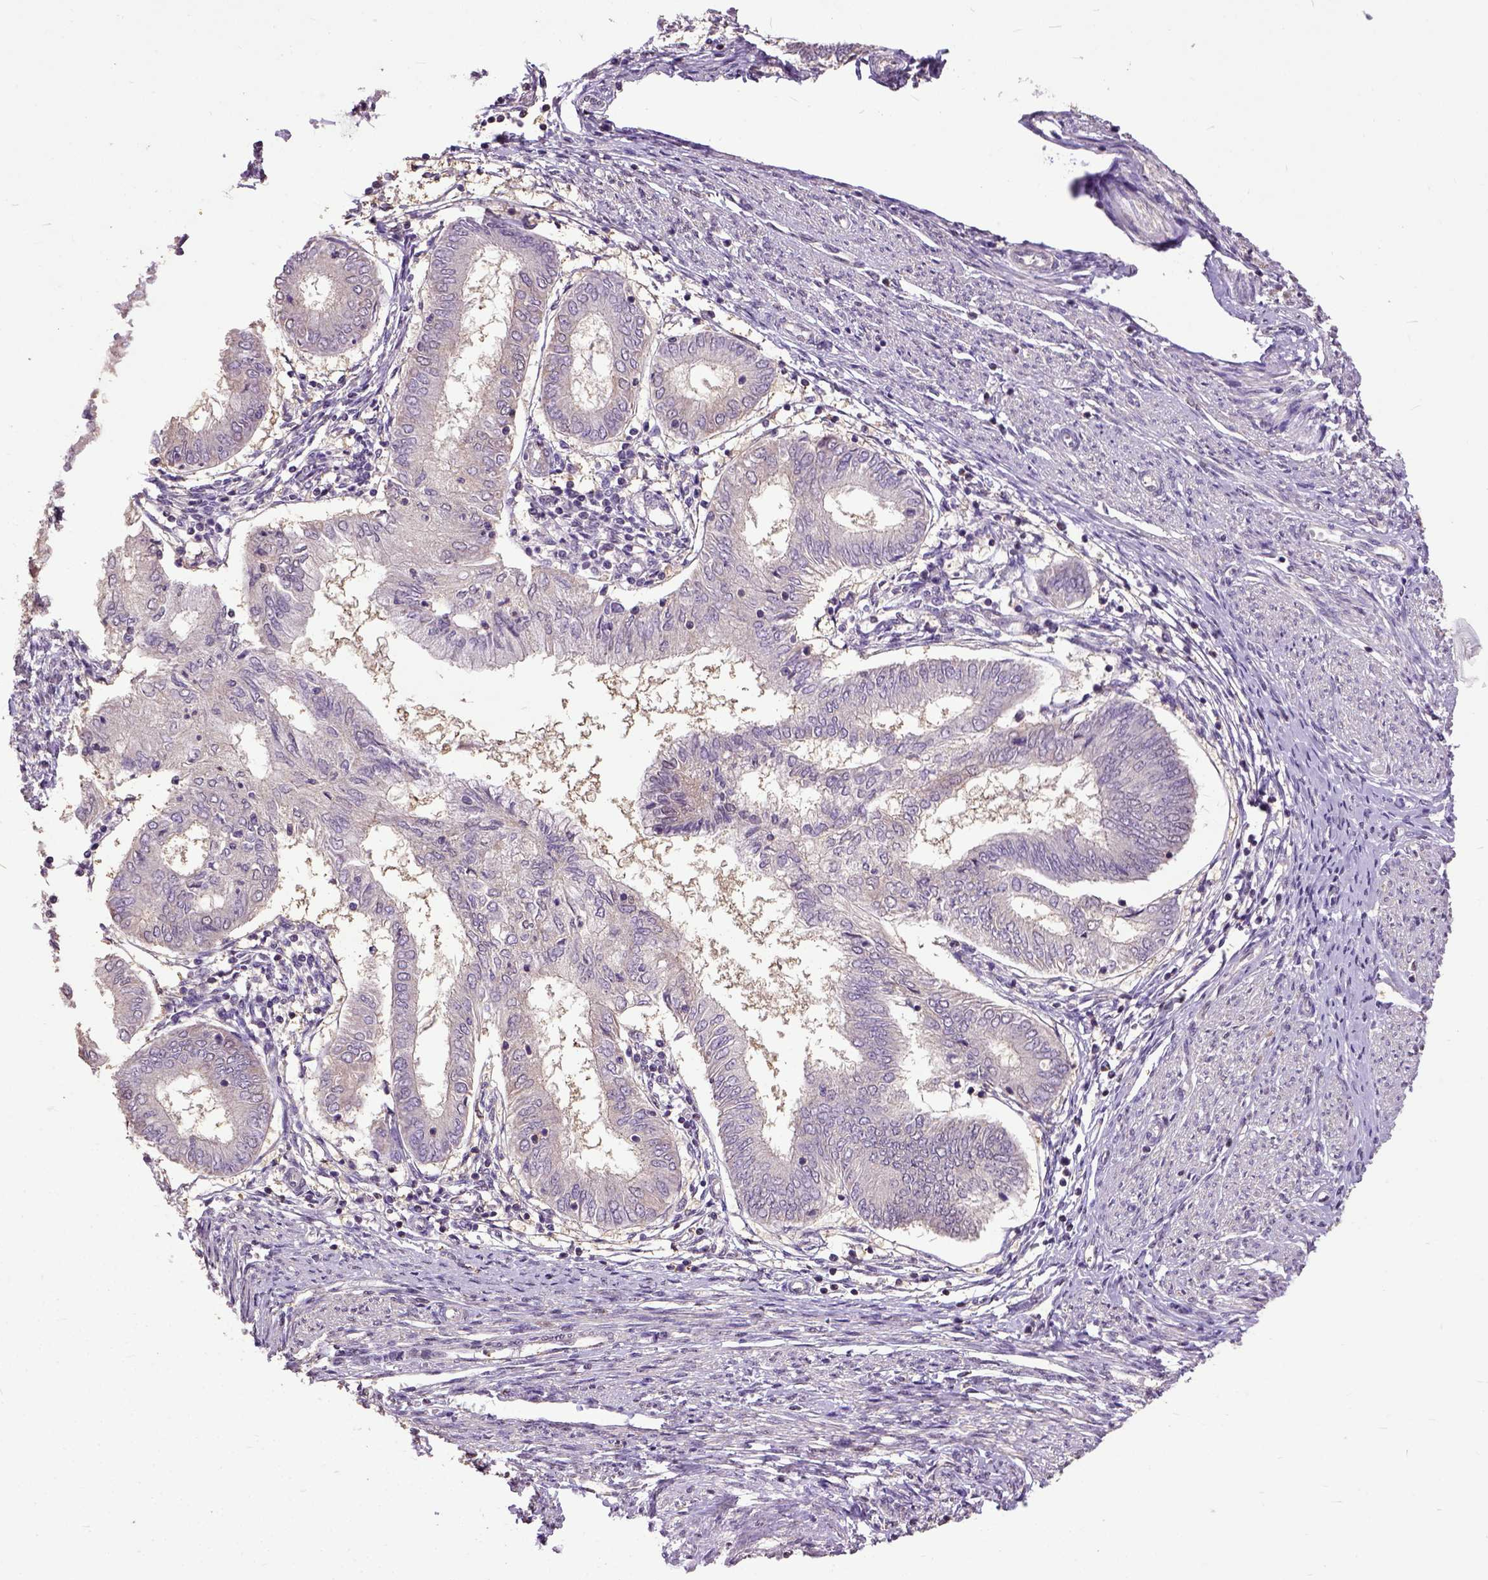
{"staining": {"intensity": "moderate", "quantity": "<25%", "location": "nuclear"}, "tissue": "endometrial cancer", "cell_type": "Tumor cells", "image_type": "cancer", "snomed": [{"axis": "morphology", "description": "Adenocarcinoma, NOS"}, {"axis": "topography", "description": "Endometrium"}], "caption": "Tumor cells demonstrate low levels of moderate nuclear staining in approximately <25% of cells in human endometrial adenocarcinoma. The staining was performed using DAB to visualize the protein expression in brown, while the nuclei were stained in blue with hematoxylin (Magnification: 20x).", "gene": "UBA3", "patient": {"sex": "female", "age": 68}}